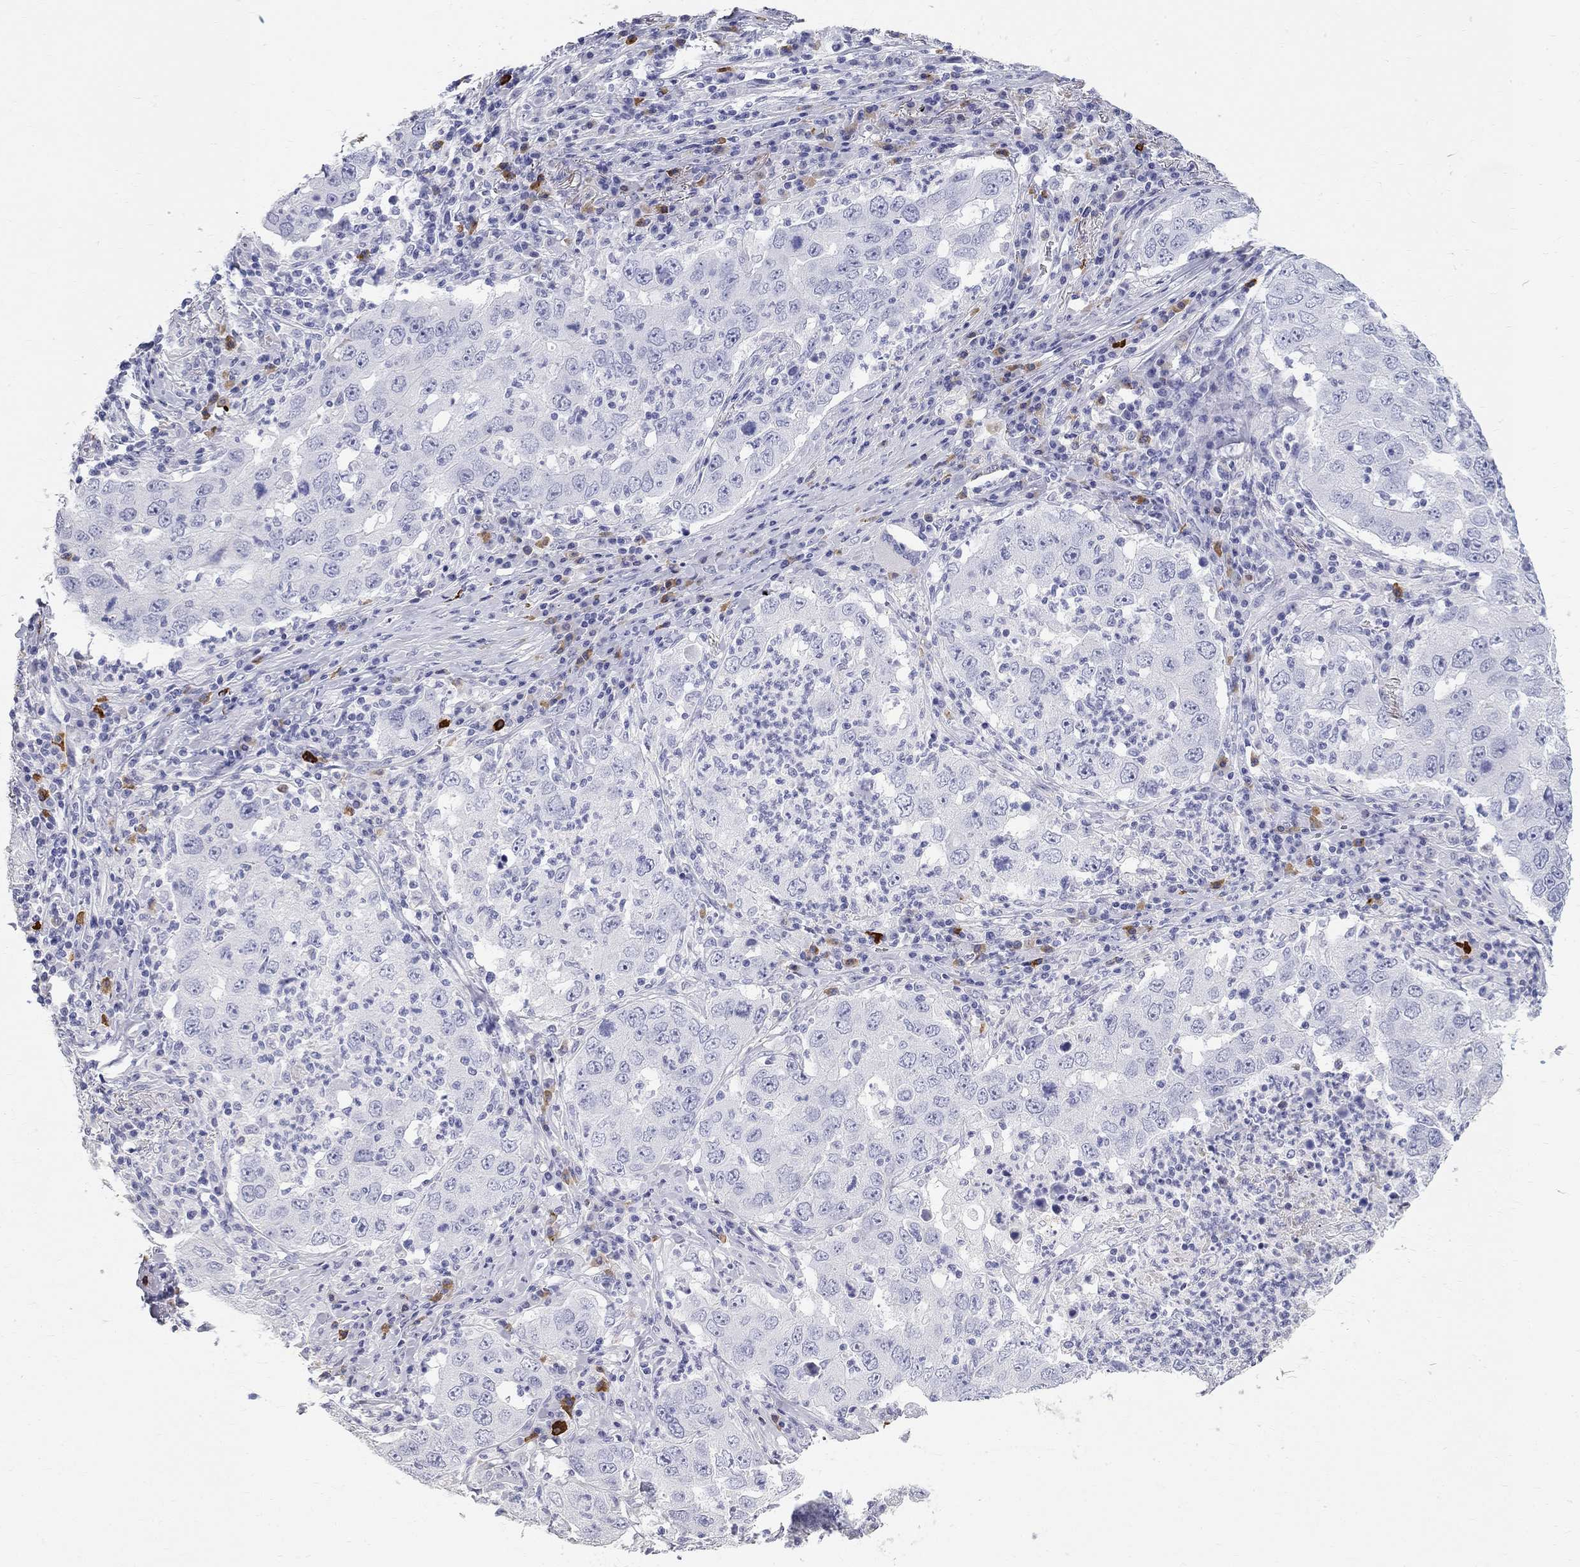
{"staining": {"intensity": "negative", "quantity": "none", "location": "none"}, "tissue": "lung cancer", "cell_type": "Tumor cells", "image_type": "cancer", "snomed": [{"axis": "morphology", "description": "Adenocarcinoma, NOS"}, {"axis": "topography", "description": "Lung"}], "caption": "The histopathology image exhibits no staining of tumor cells in lung adenocarcinoma.", "gene": "PHOX2B", "patient": {"sex": "male", "age": 73}}